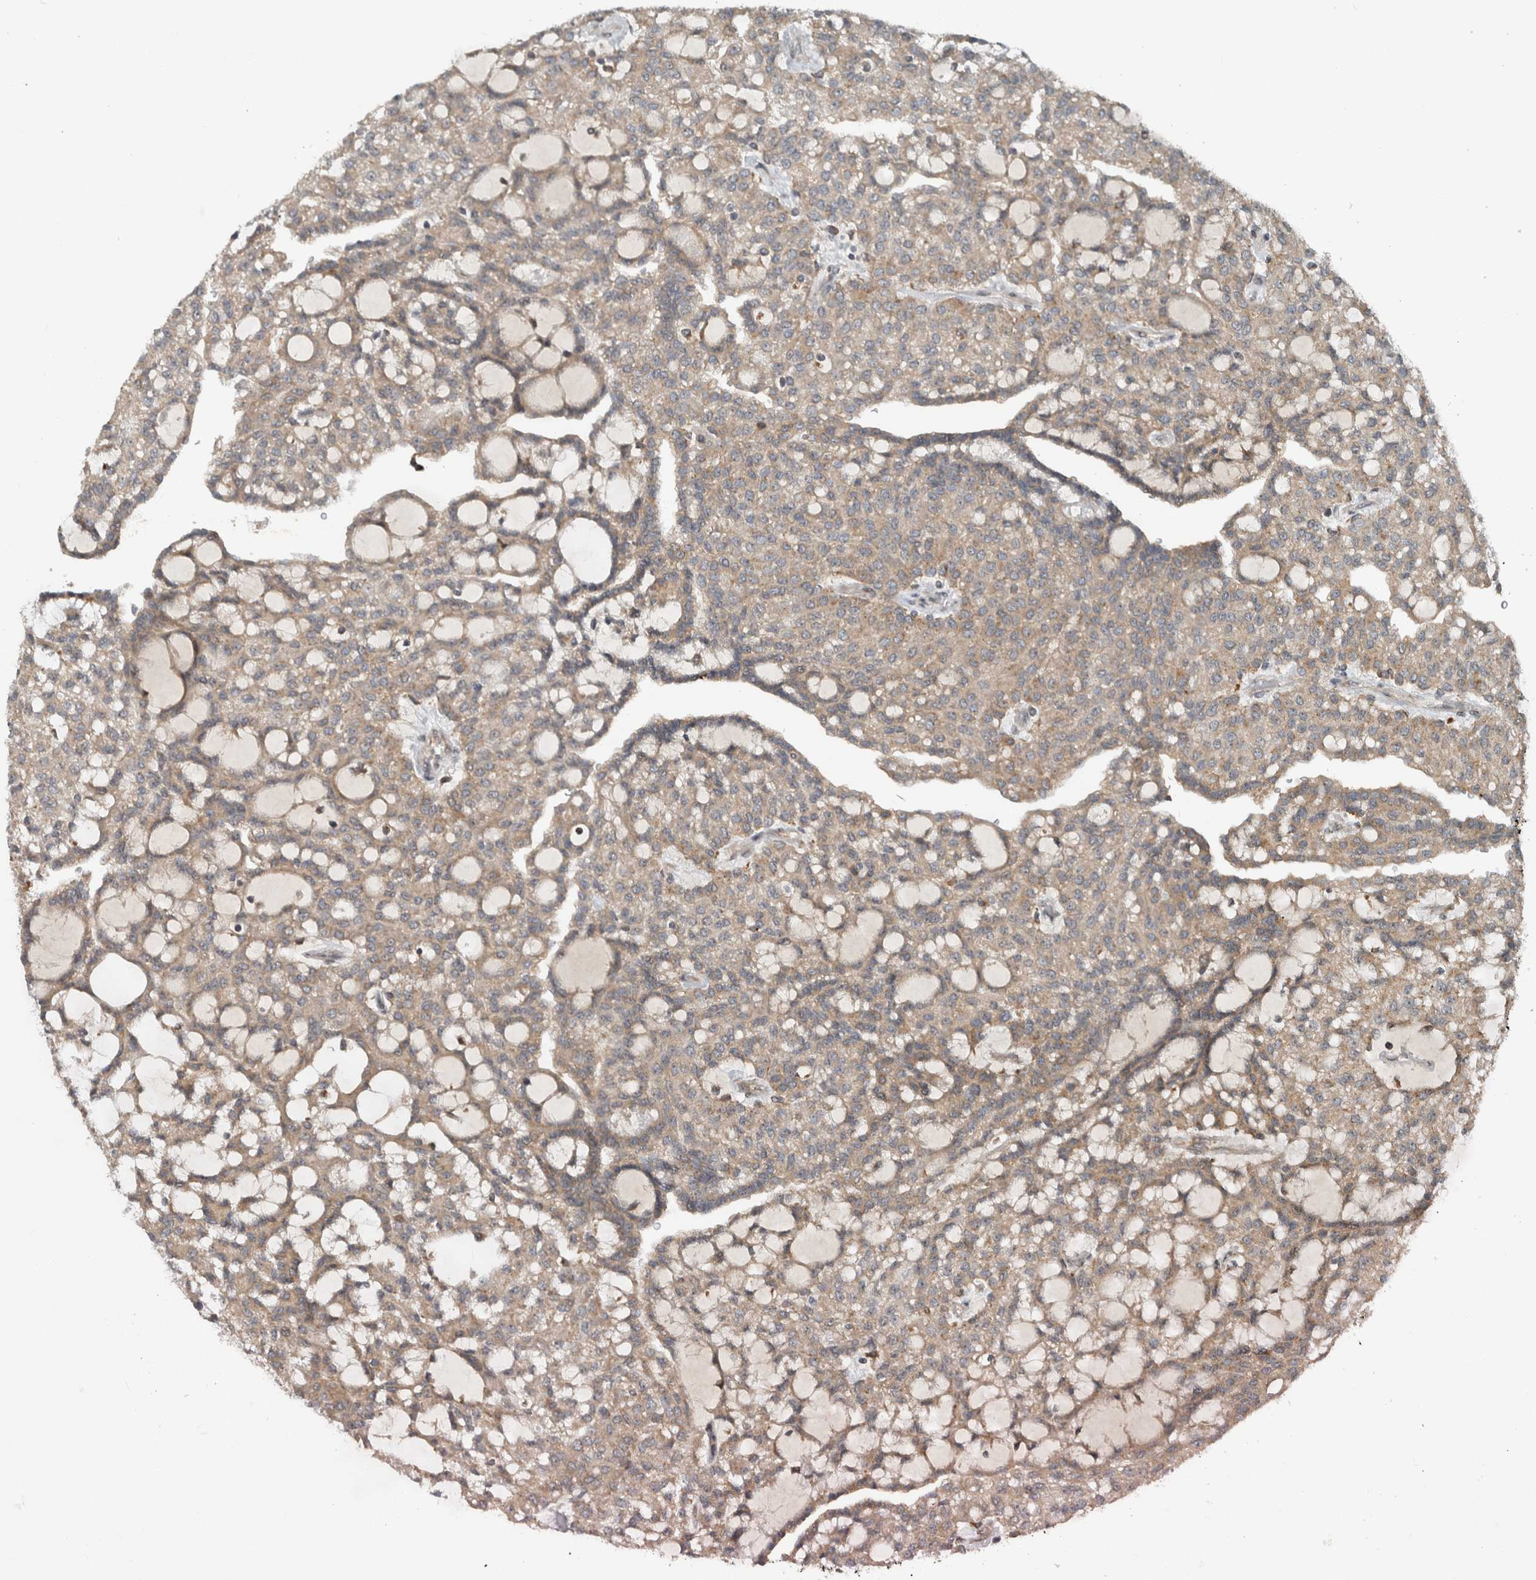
{"staining": {"intensity": "weak", "quantity": ">75%", "location": "cytoplasmic/membranous"}, "tissue": "renal cancer", "cell_type": "Tumor cells", "image_type": "cancer", "snomed": [{"axis": "morphology", "description": "Adenocarcinoma, NOS"}, {"axis": "topography", "description": "Kidney"}], "caption": "Tumor cells reveal weak cytoplasmic/membranous staining in about >75% of cells in renal cancer.", "gene": "GPR137B", "patient": {"sex": "male", "age": 63}}